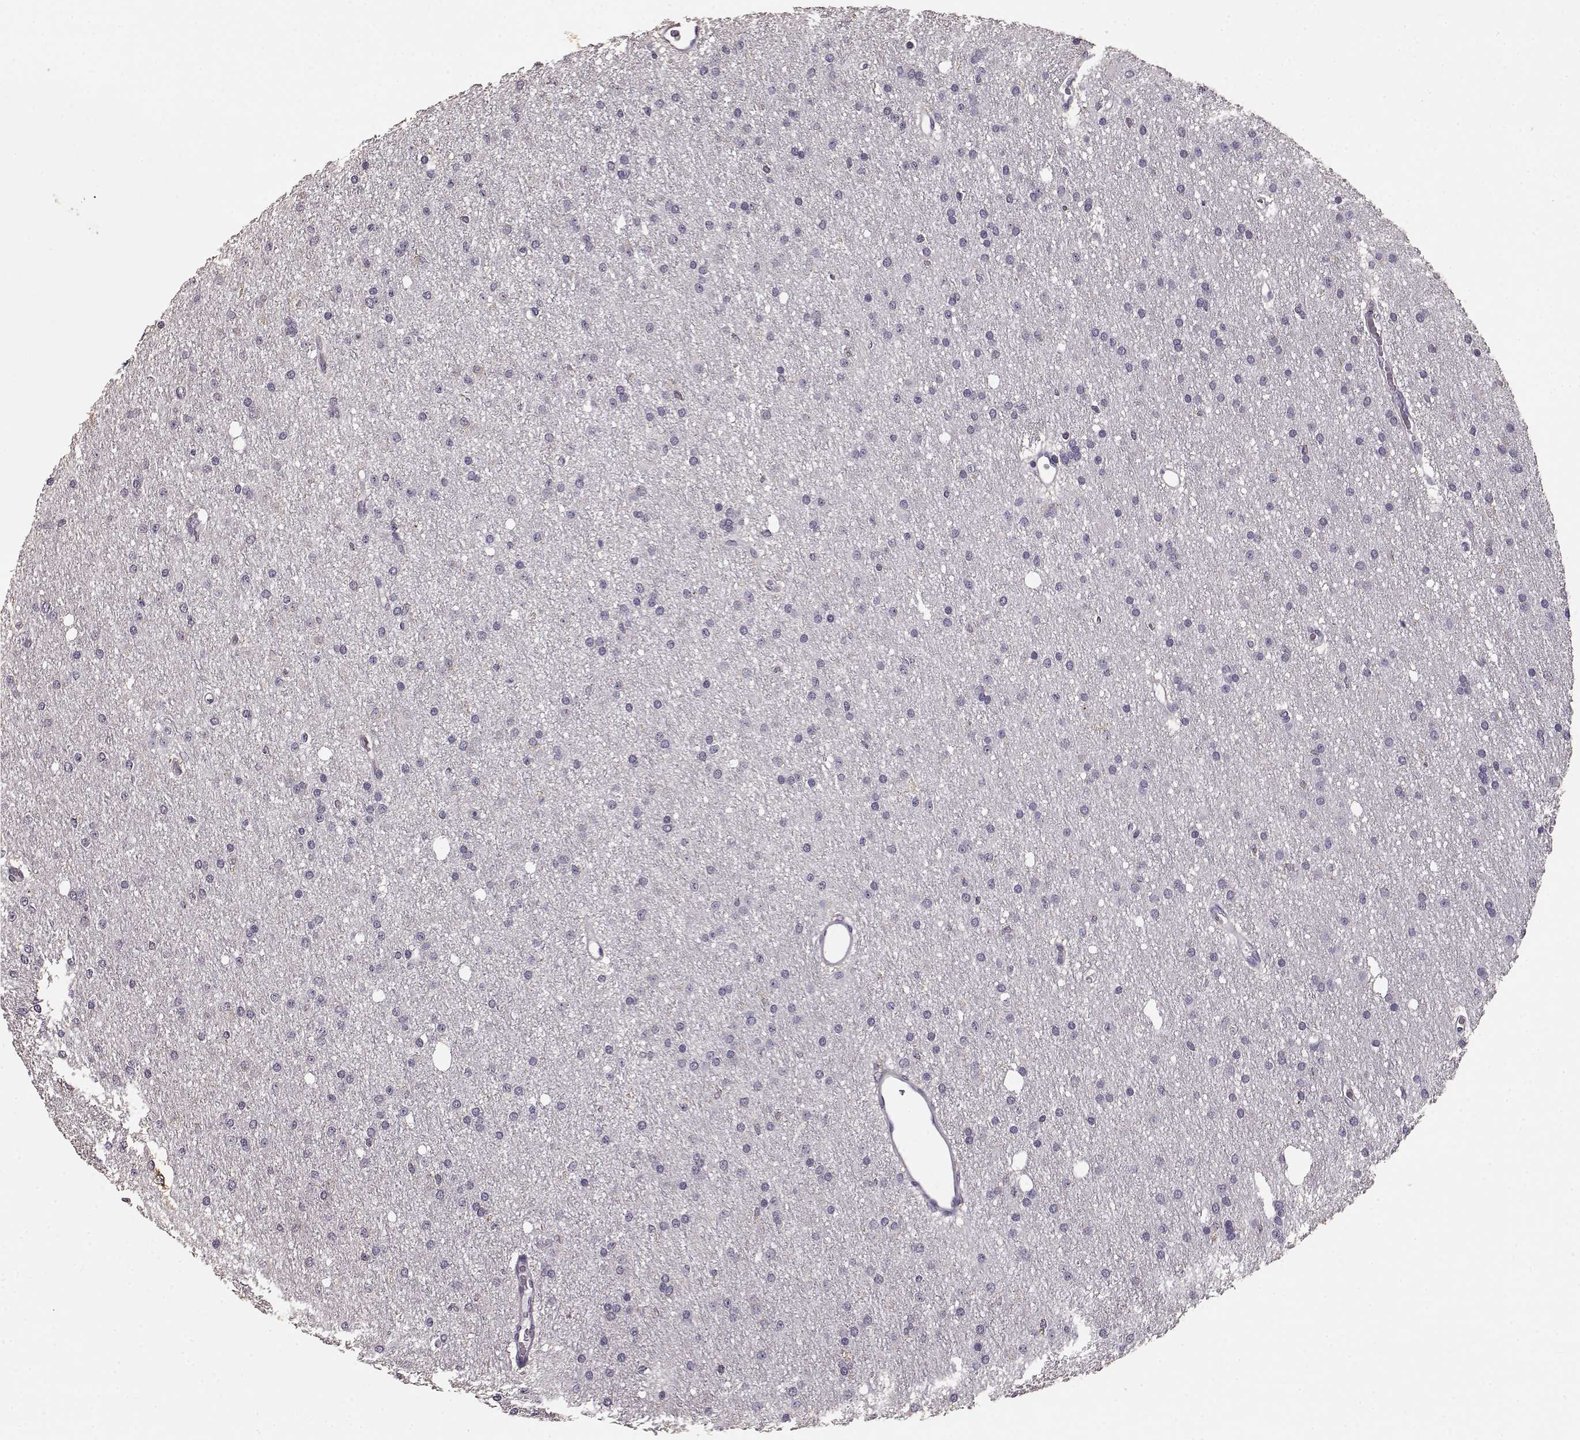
{"staining": {"intensity": "negative", "quantity": "none", "location": "none"}, "tissue": "glioma", "cell_type": "Tumor cells", "image_type": "cancer", "snomed": [{"axis": "morphology", "description": "Glioma, malignant, Low grade"}, {"axis": "topography", "description": "Brain"}], "caption": "Human malignant glioma (low-grade) stained for a protein using immunohistochemistry (IHC) demonstrates no positivity in tumor cells.", "gene": "GABRG3", "patient": {"sex": "male", "age": 27}}